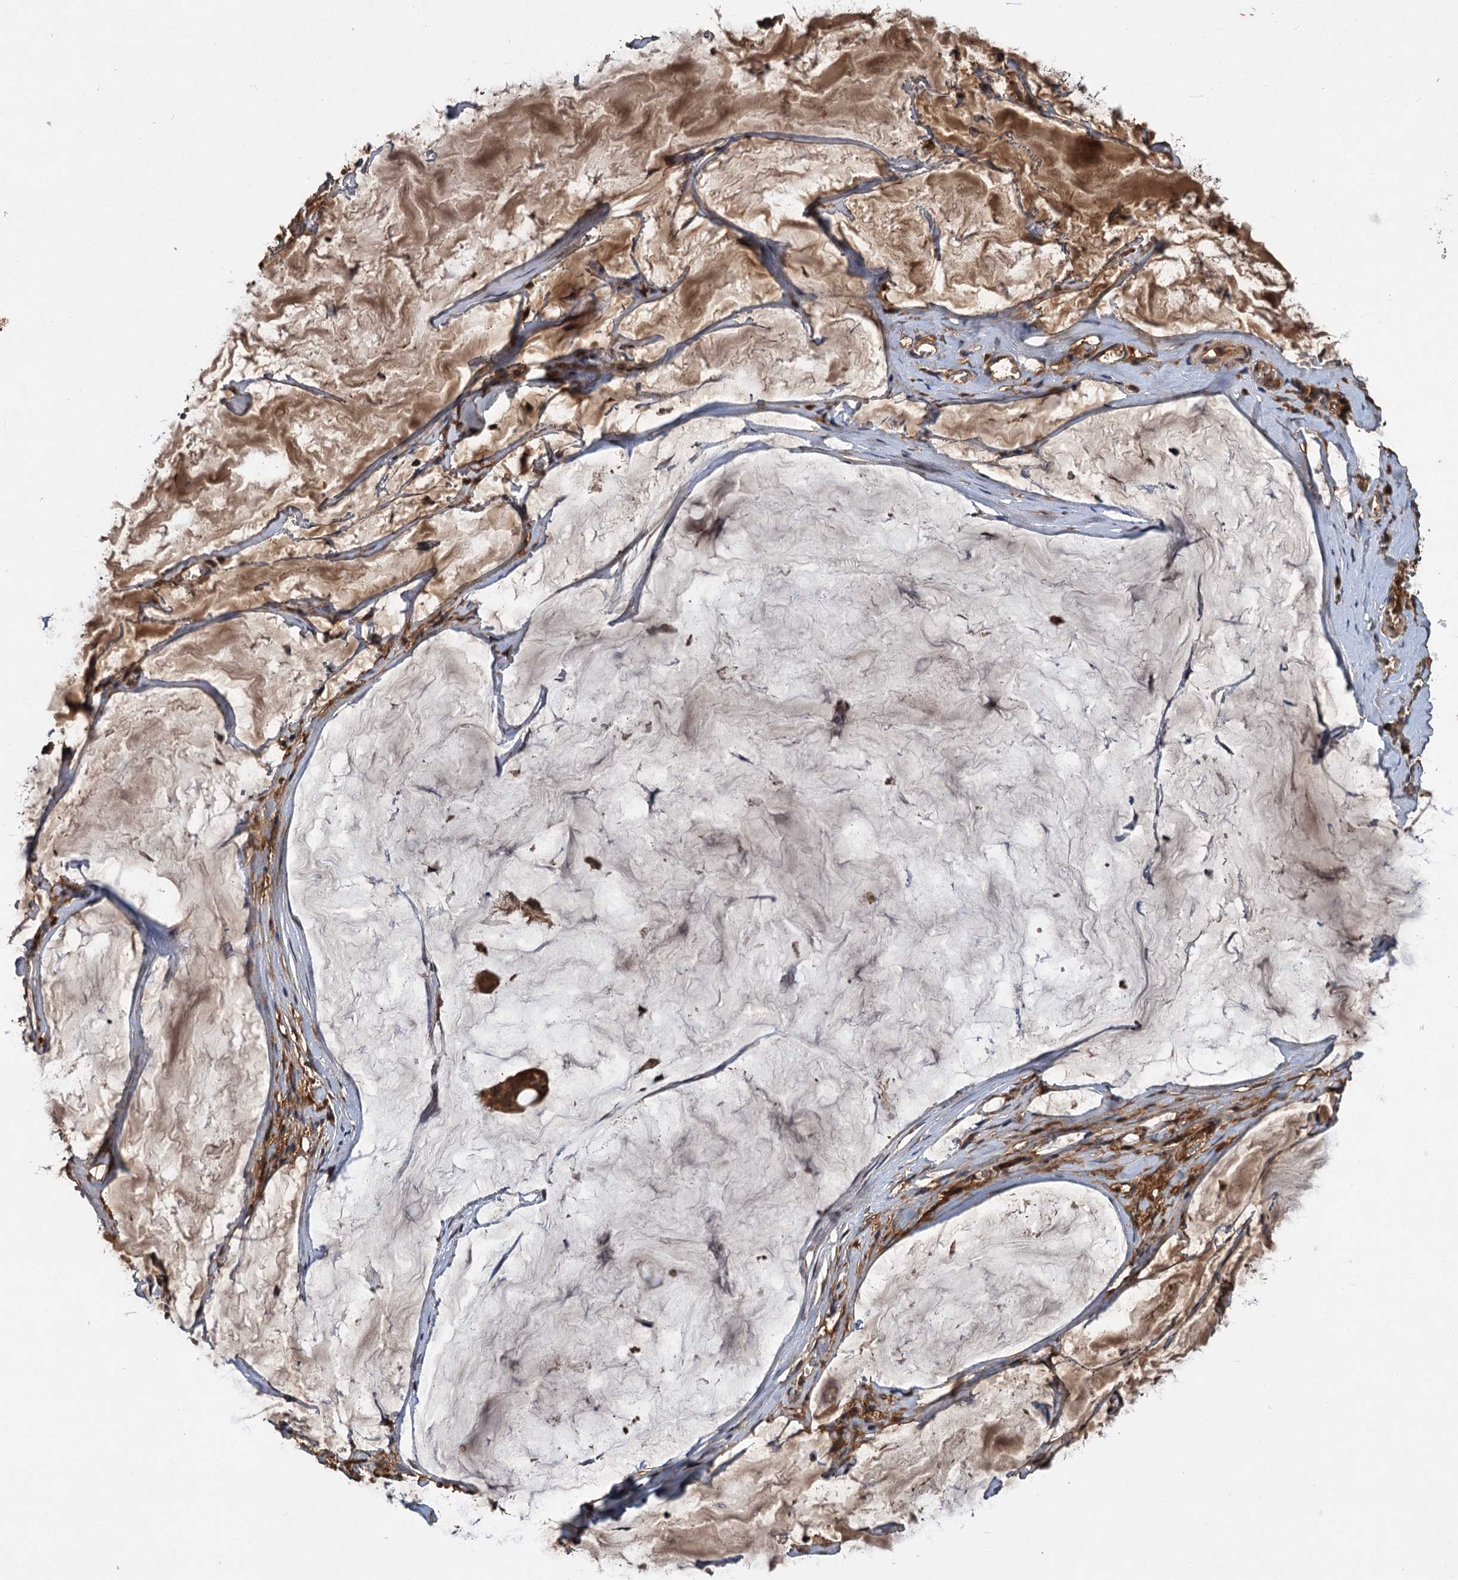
{"staining": {"intensity": "moderate", "quantity": ">75%", "location": "cytoplasmic/membranous,nuclear"}, "tissue": "ovarian cancer", "cell_type": "Tumor cells", "image_type": "cancer", "snomed": [{"axis": "morphology", "description": "Cystadenocarcinoma, mucinous, NOS"}, {"axis": "topography", "description": "Ovary"}], "caption": "Moderate cytoplasmic/membranous and nuclear positivity is appreciated in about >75% of tumor cells in ovarian cancer.", "gene": "MBD6", "patient": {"sex": "female", "age": 73}}